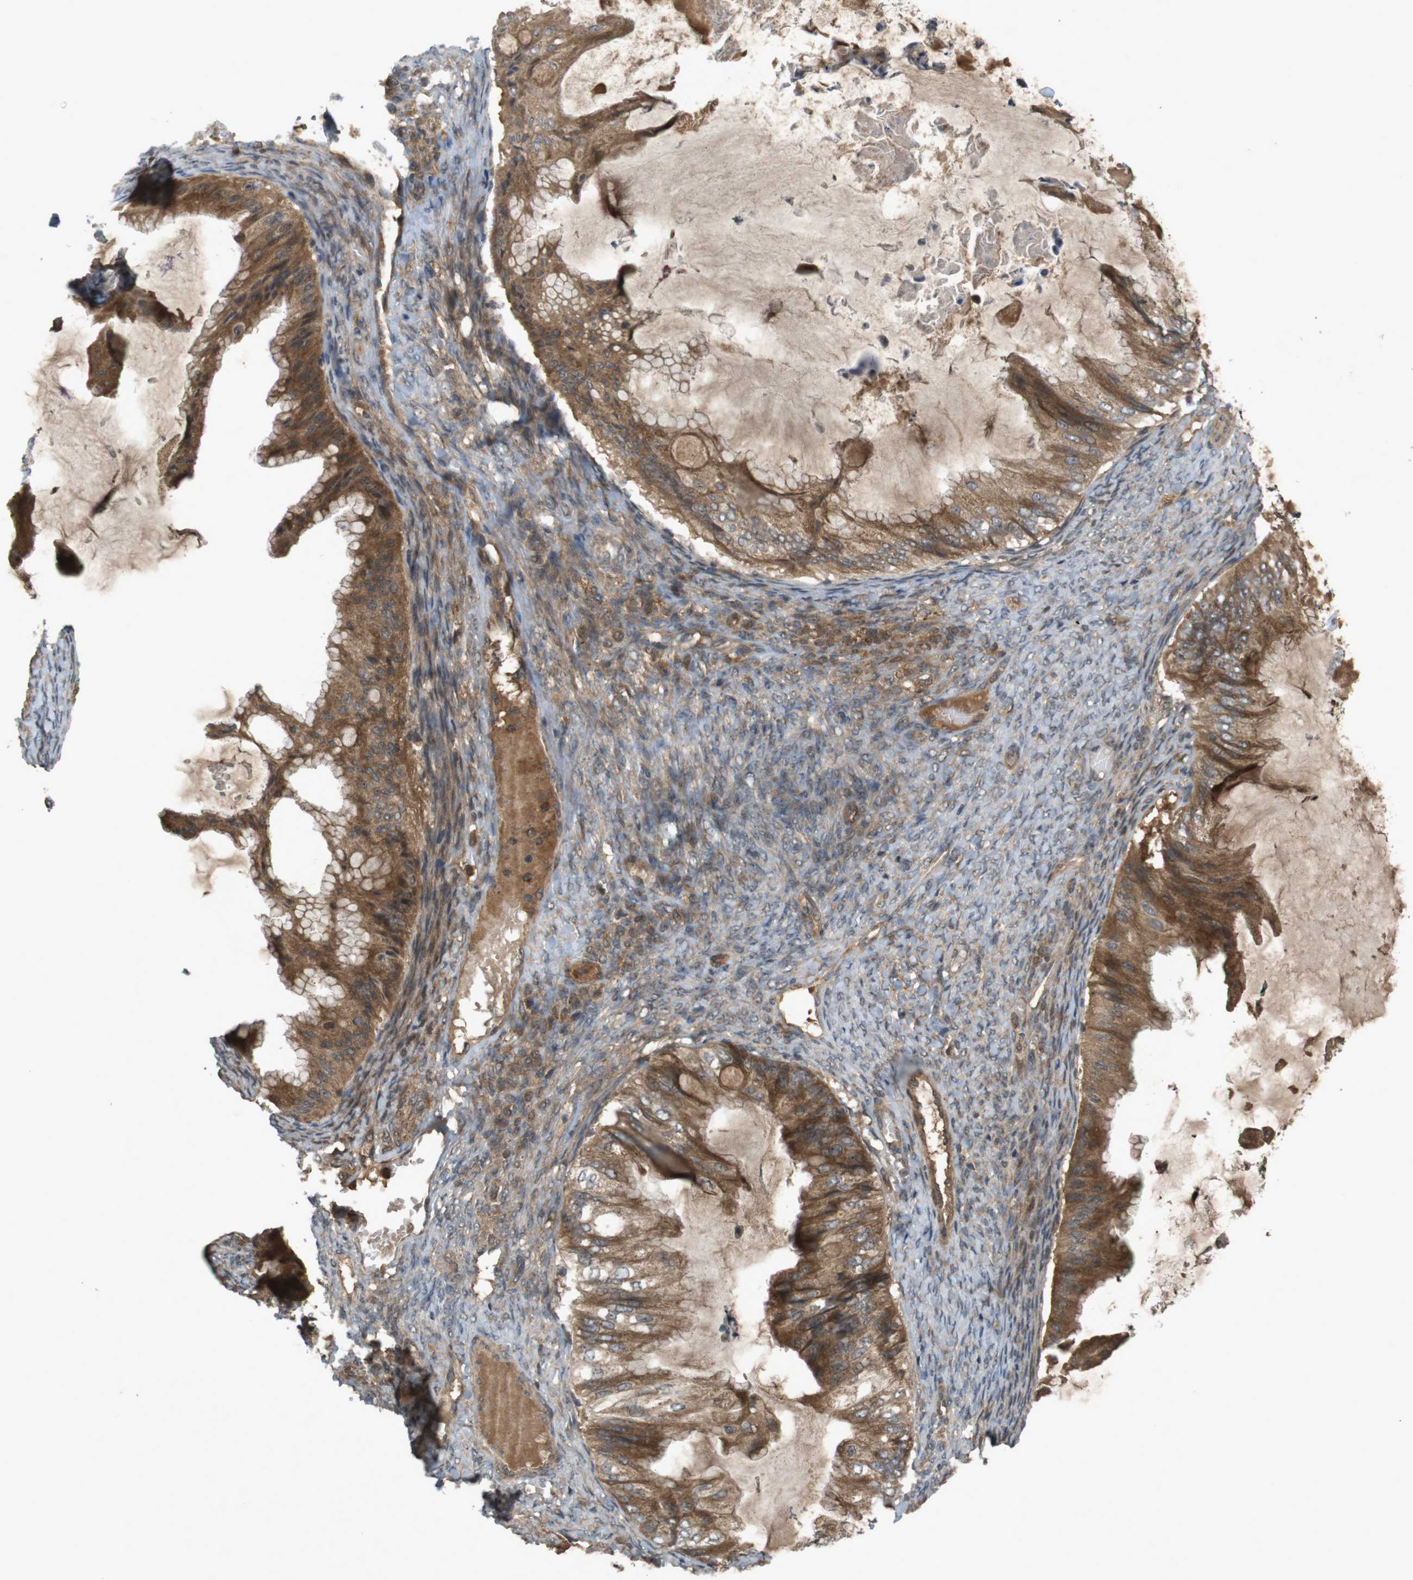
{"staining": {"intensity": "moderate", "quantity": ">75%", "location": "cytoplasmic/membranous"}, "tissue": "ovarian cancer", "cell_type": "Tumor cells", "image_type": "cancer", "snomed": [{"axis": "morphology", "description": "Cystadenocarcinoma, mucinous, NOS"}, {"axis": "topography", "description": "Ovary"}], "caption": "Immunohistochemistry of ovarian cancer exhibits medium levels of moderate cytoplasmic/membranous staining in approximately >75% of tumor cells.", "gene": "NFKBIE", "patient": {"sex": "female", "age": 61}}